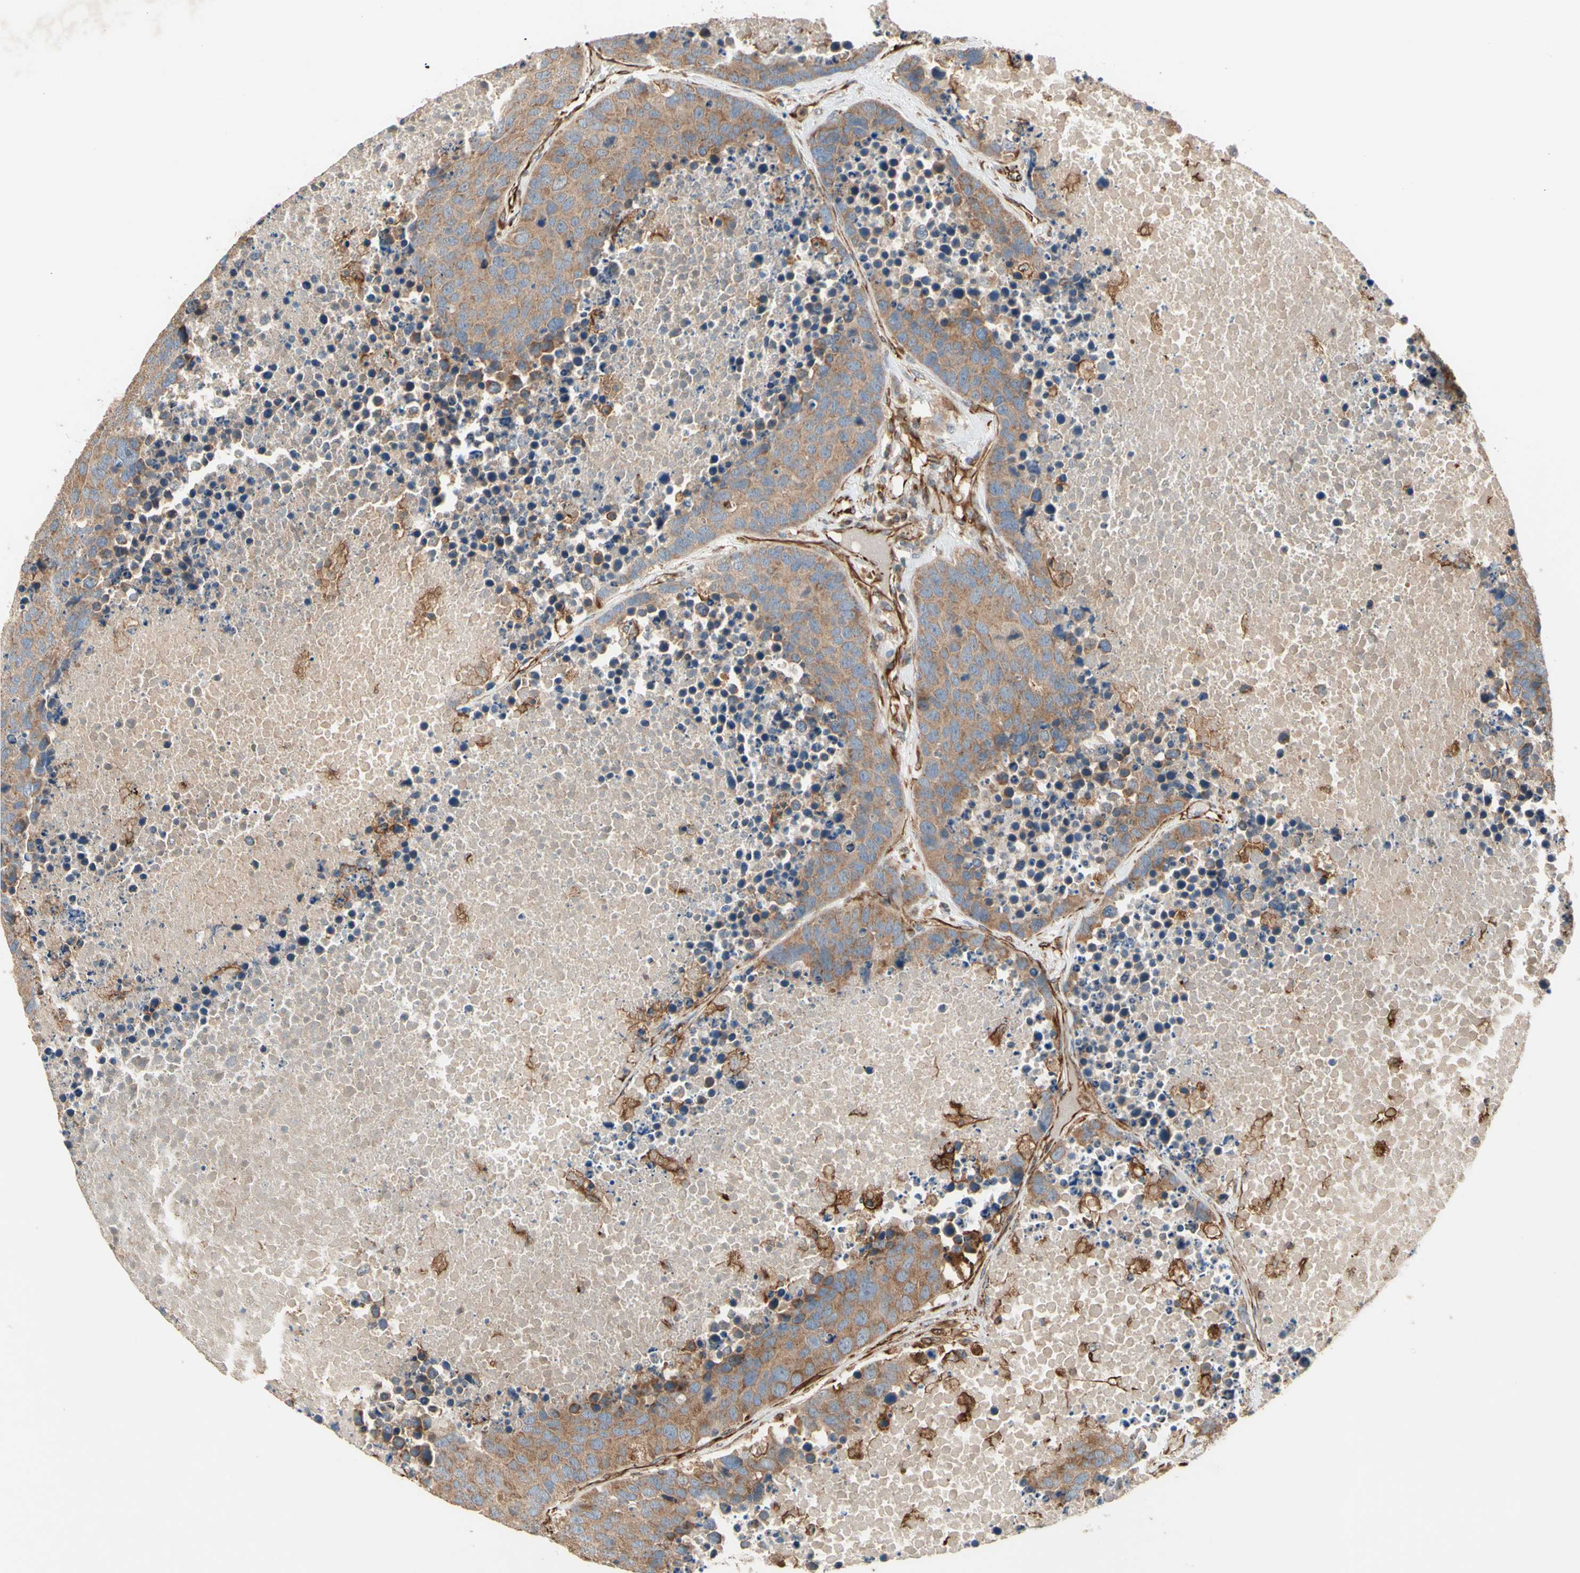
{"staining": {"intensity": "weak", "quantity": ">75%", "location": "cytoplasmic/membranous"}, "tissue": "carcinoid", "cell_type": "Tumor cells", "image_type": "cancer", "snomed": [{"axis": "morphology", "description": "Carcinoid, malignant, NOS"}, {"axis": "topography", "description": "Lung"}], "caption": "A brown stain highlights weak cytoplasmic/membranous positivity of a protein in human carcinoid tumor cells.", "gene": "TRAF2", "patient": {"sex": "male", "age": 60}}